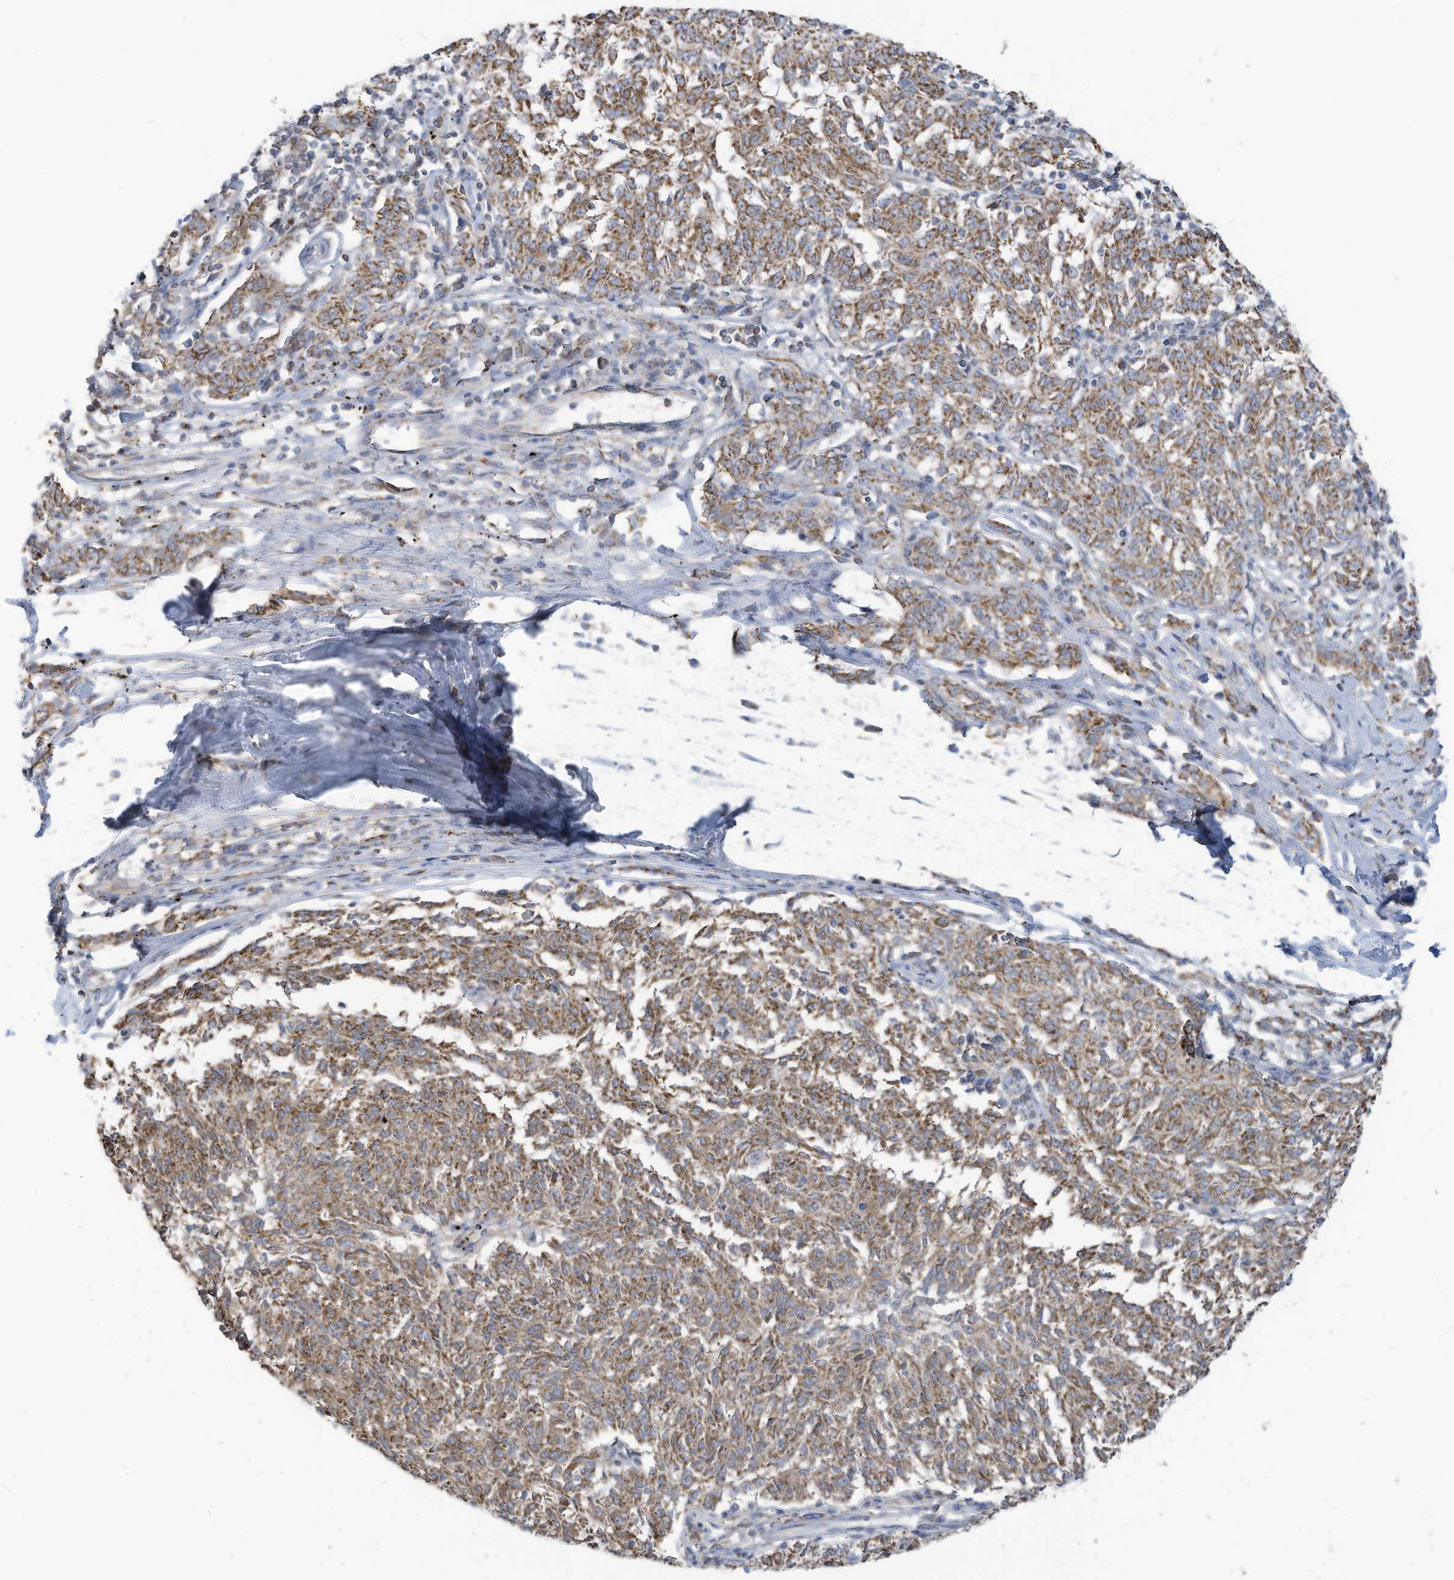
{"staining": {"intensity": "moderate", "quantity": ">75%", "location": "cytoplasmic/membranous"}, "tissue": "melanoma", "cell_type": "Tumor cells", "image_type": "cancer", "snomed": [{"axis": "morphology", "description": "Malignant melanoma, NOS"}, {"axis": "topography", "description": "Skin"}], "caption": "Melanoma stained for a protein (brown) displays moderate cytoplasmic/membranous positive expression in approximately >75% of tumor cells.", "gene": "NLN", "patient": {"sex": "female", "age": 72}}